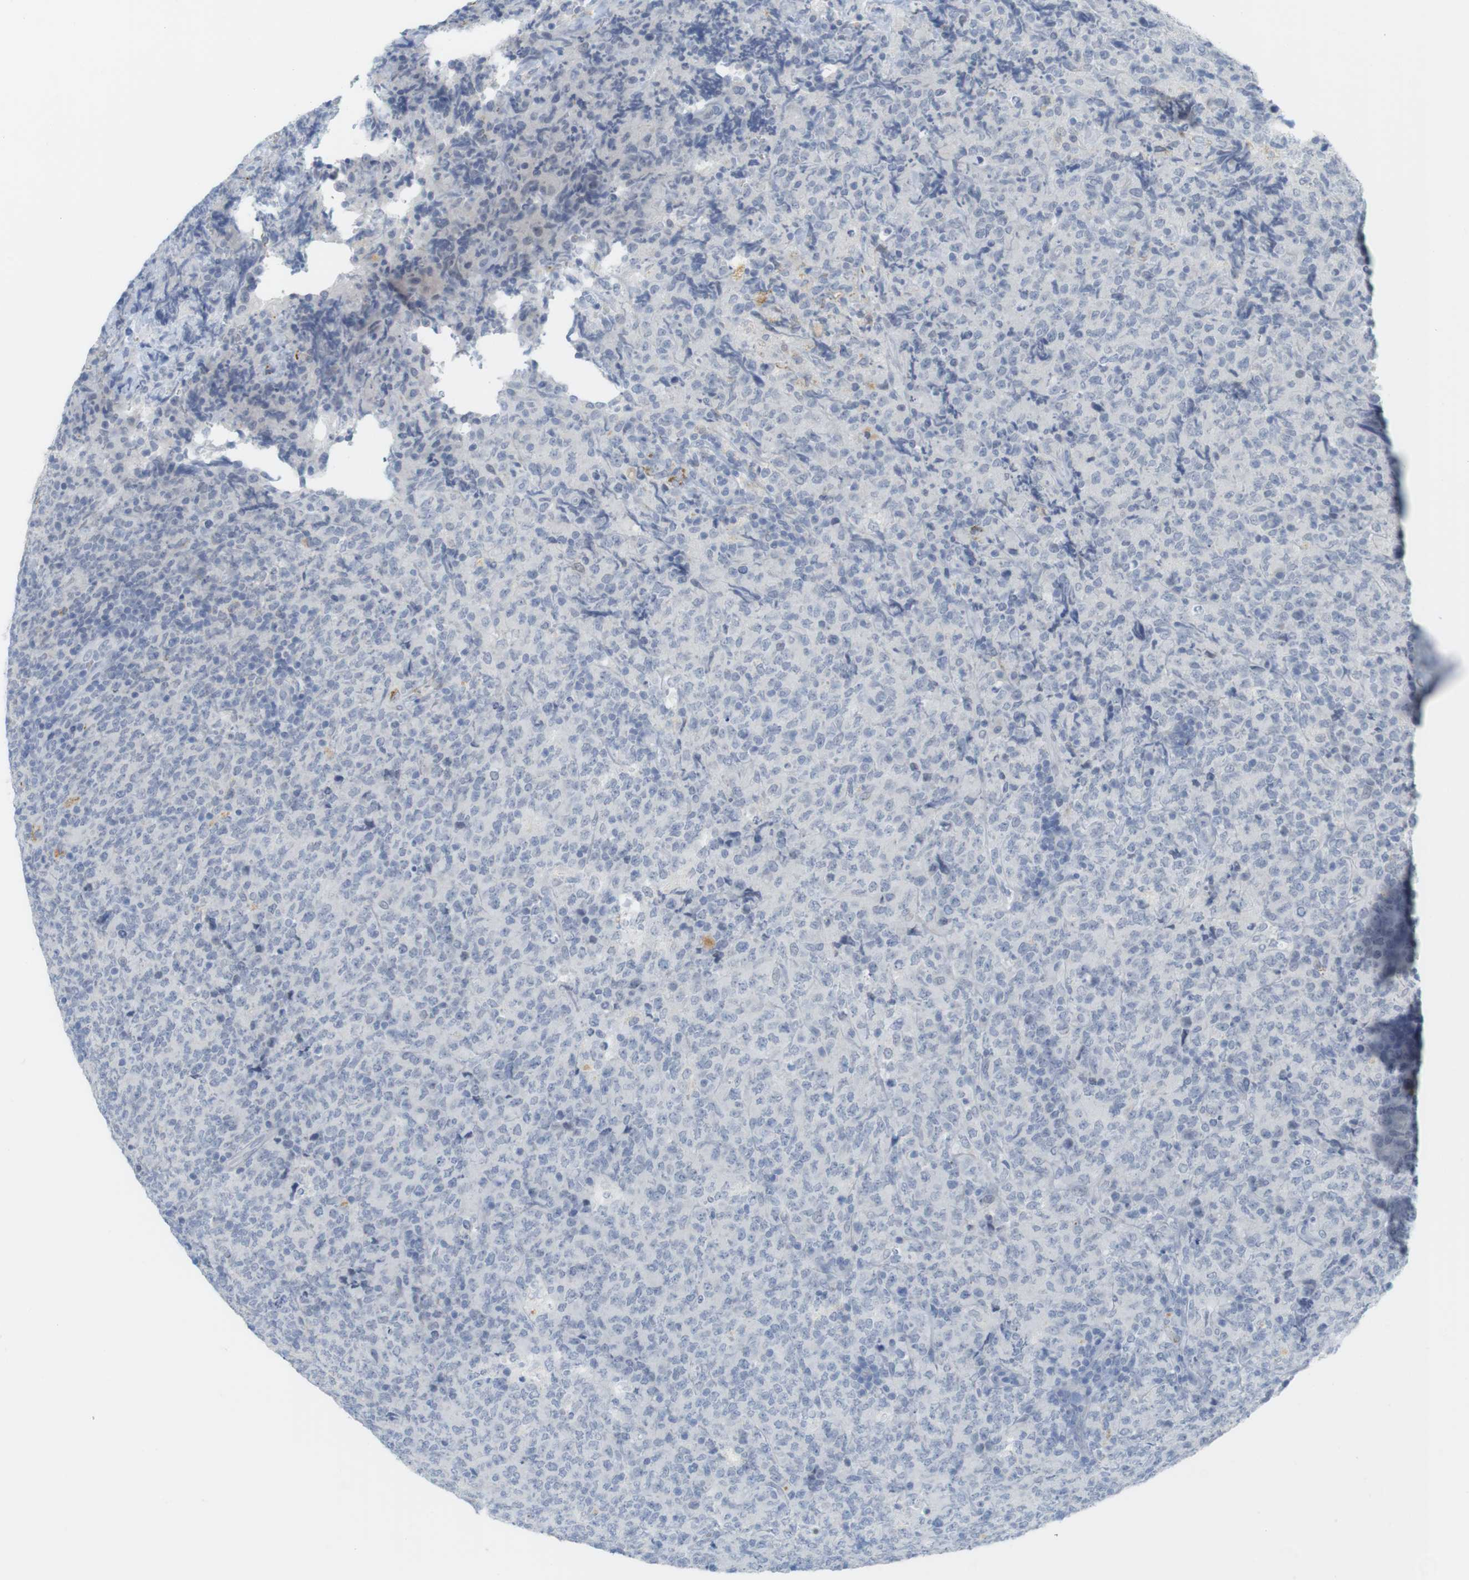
{"staining": {"intensity": "negative", "quantity": "none", "location": "none"}, "tissue": "lymphoma", "cell_type": "Tumor cells", "image_type": "cancer", "snomed": [{"axis": "morphology", "description": "Malignant lymphoma, non-Hodgkin's type, High grade"}, {"axis": "topography", "description": "Tonsil"}], "caption": "Immunohistochemistry (IHC) of high-grade malignant lymphoma, non-Hodgkin's type exhibits no positivity in tumor cells.", "gene": "YIPF1", "patient": {"sex": "female", "age": 36}}